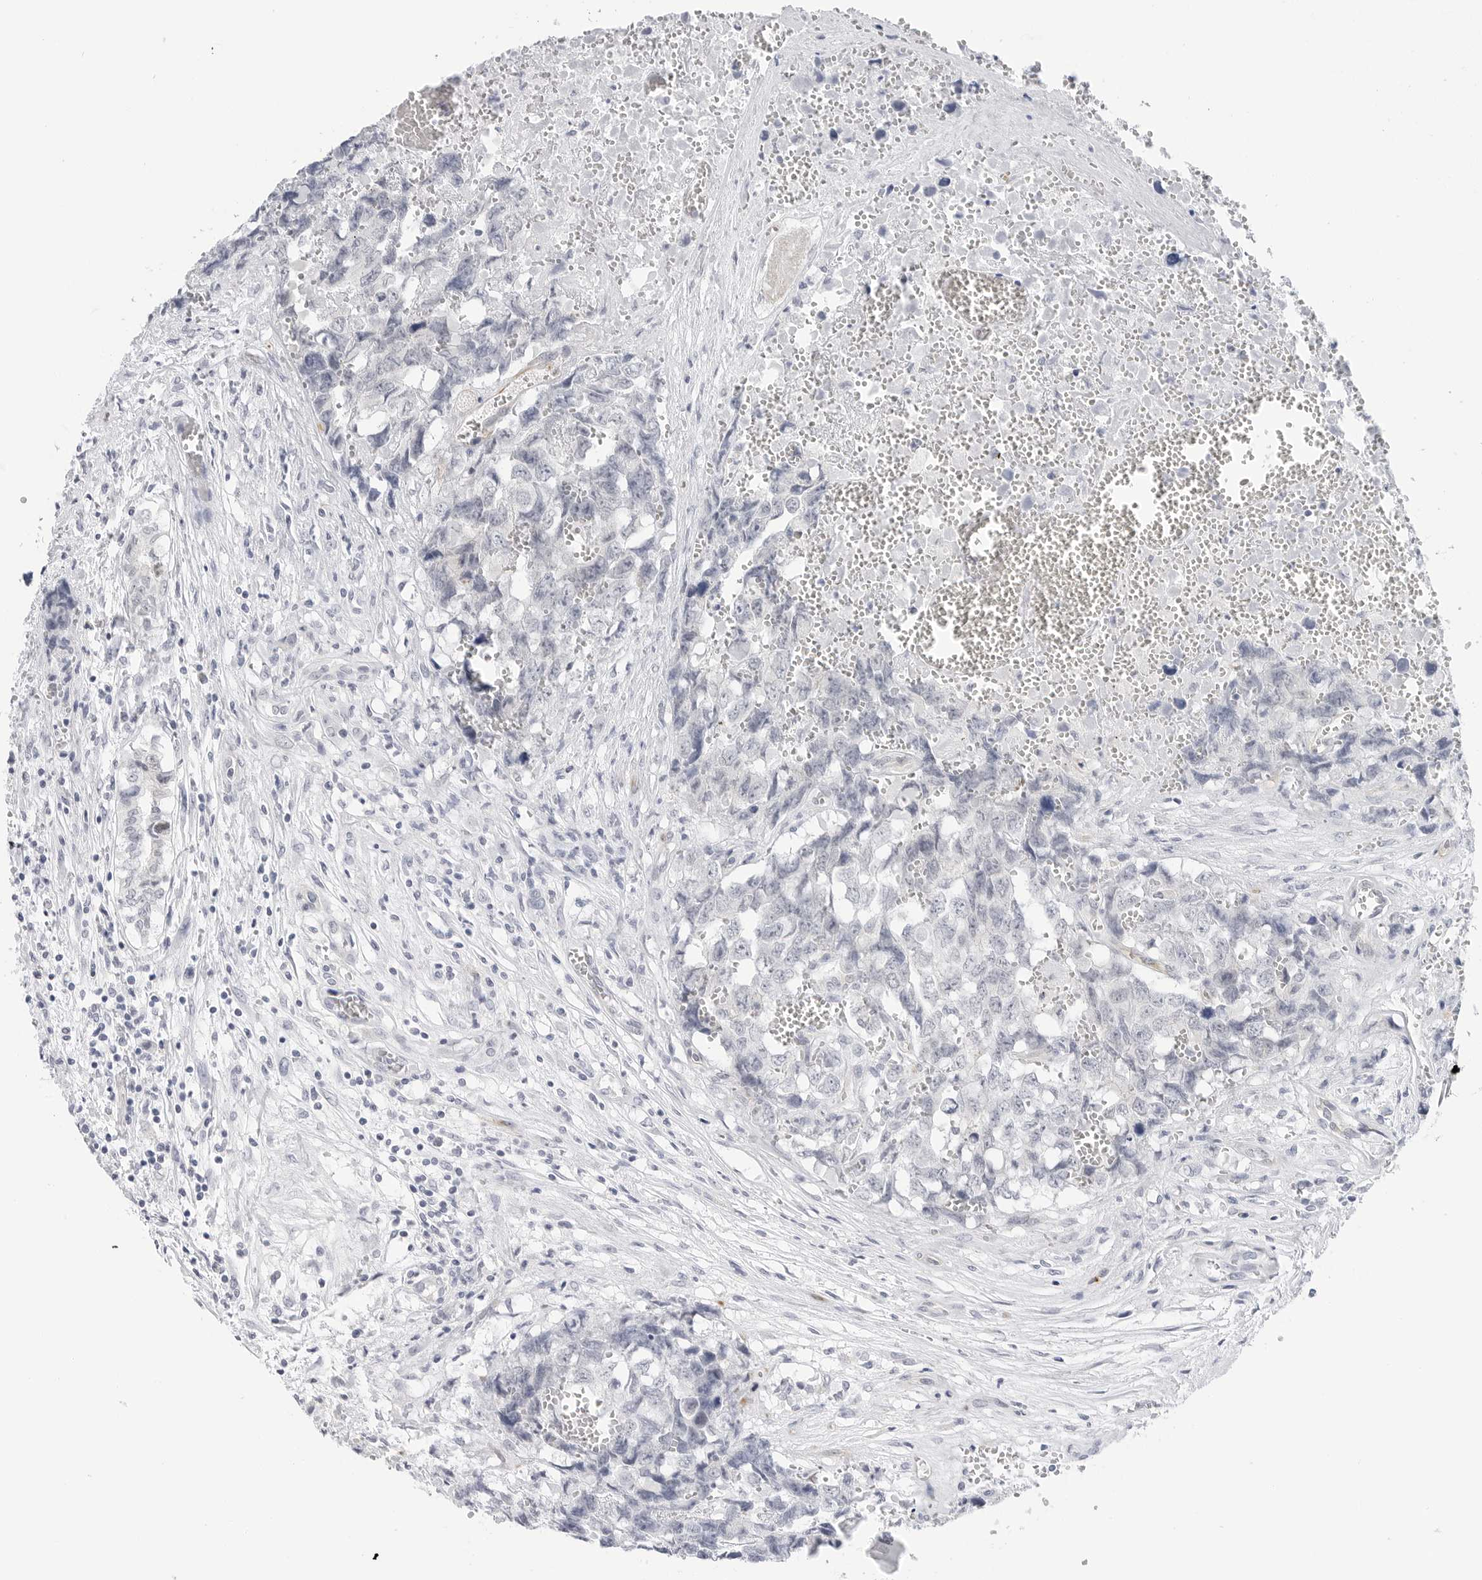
{"staining": {"intensity": "negative", "quantity": "none", "location": "none"}, "tissue": "testis cancer", "cell_type": "Tumor cells", "image_type": "cancer", "snomed": [{"axis": "morphology", "description": "Carcinoma, Embryonal, NOS"}, {"axis": "topography", "description": "Testis"}], "caption": "Immunohistochemistry (IHC) image of testis cancer (embryonal carcinoma) stained for a protein (brown), which demonstrates no staining in tumor cells.", "gene": "HSPB7", "patient": {"sex": "male", "age": 31}}